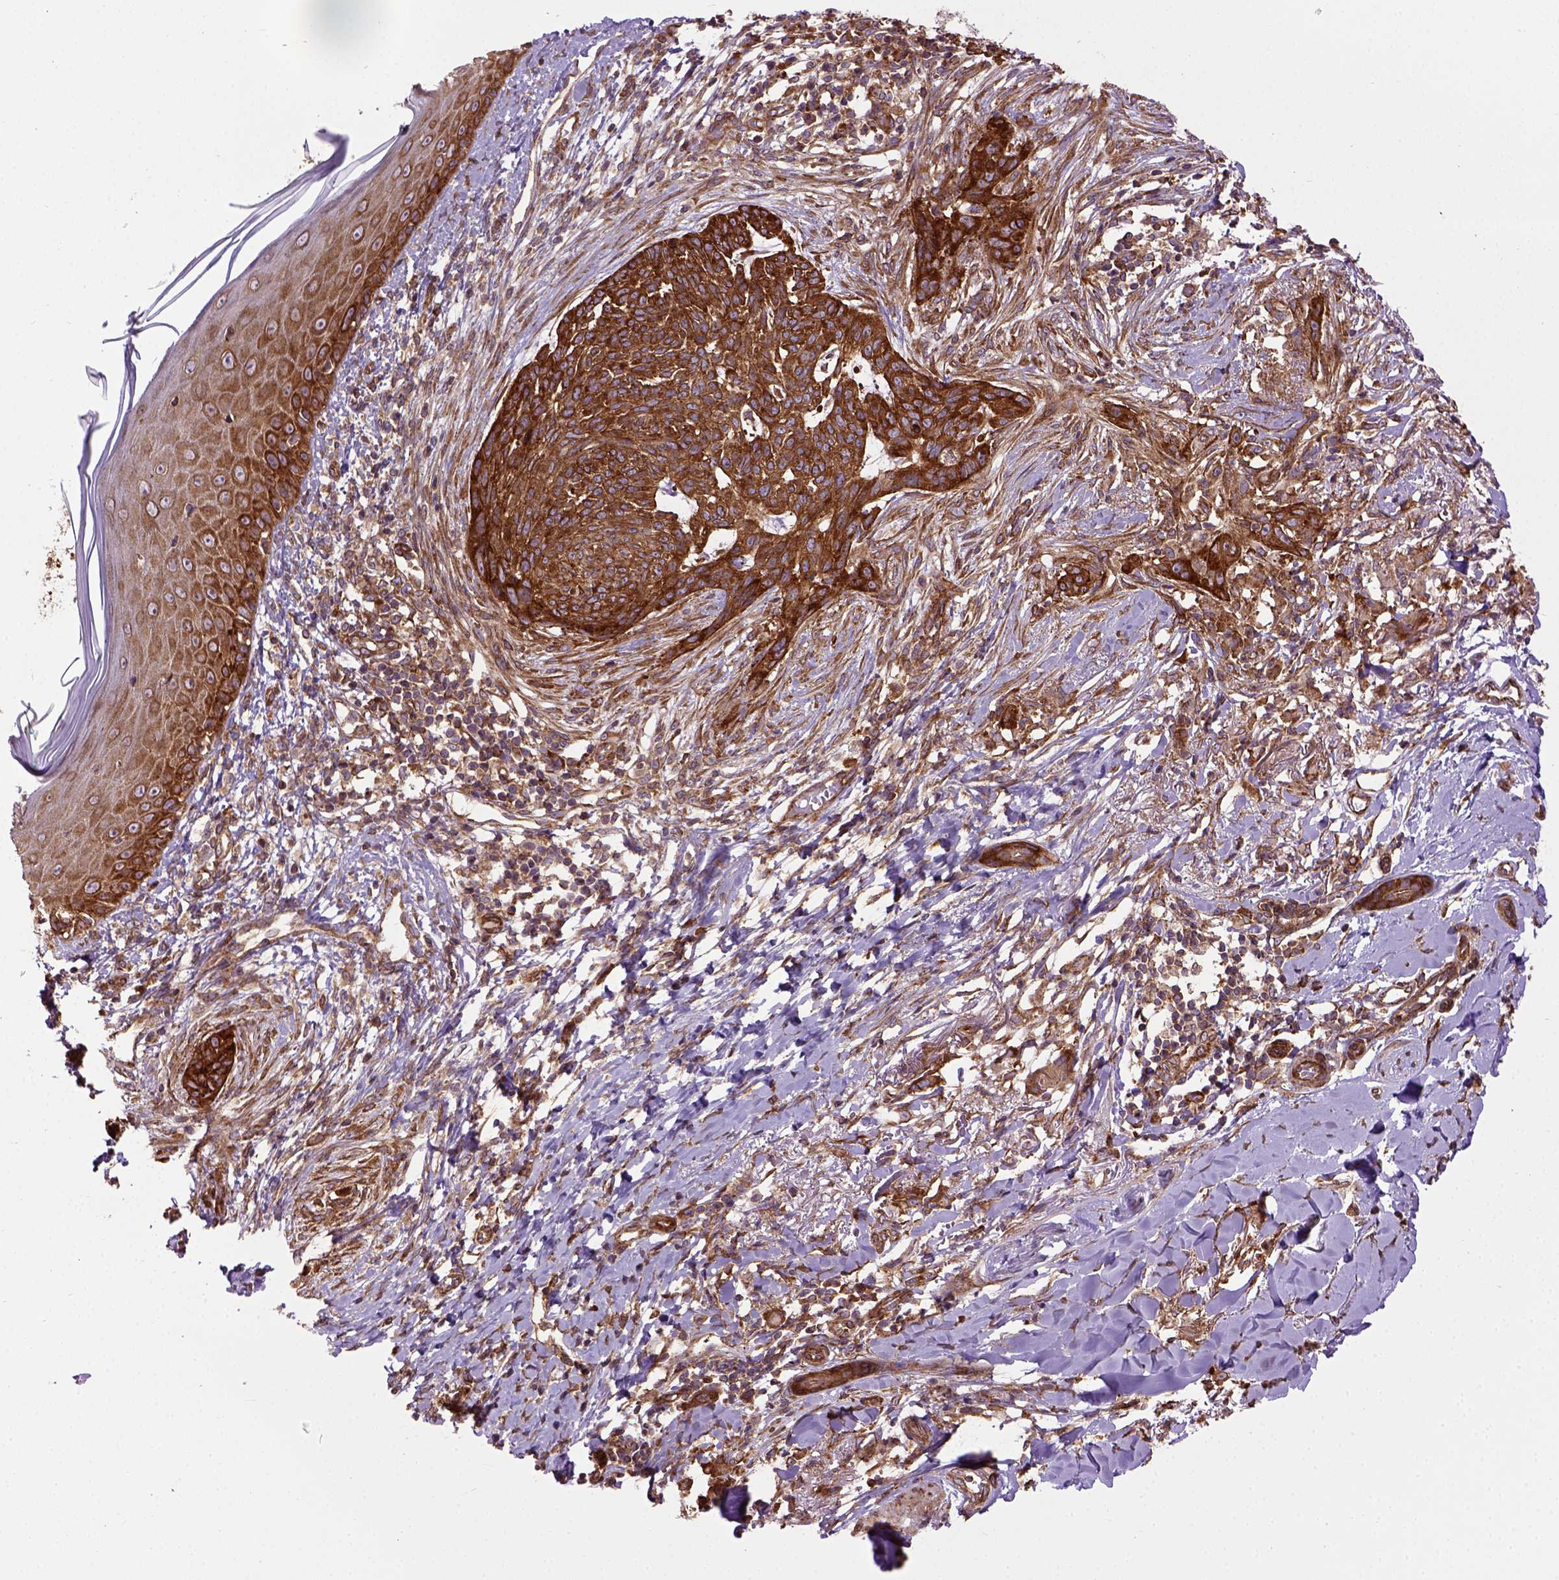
{"staining": {"intensity": "strong", "quantity": ">75%", "location": "cytoplasmic/membranous"}, "tissue": "skin cancer", "cell_type": "Tumor cells", "image_type": "cancer", "snomed": [{"axis": "morphology", "description": "Normal tissue, NOS"}, {"axis": "morphology", "description": "Basal cell carcinoma"}, {"axis": "topography", "description": "Skin"}], "caption": "Immunohistochemistry (DAB (3,3'-diaminobenzidine)) staining of human skin cancer exhibits strong cytoplasmic/membranous protein staining in about >75% of tumor cells.", "gene": "CAPRIN1", "patient": {"sex": "male", "age": 84}}